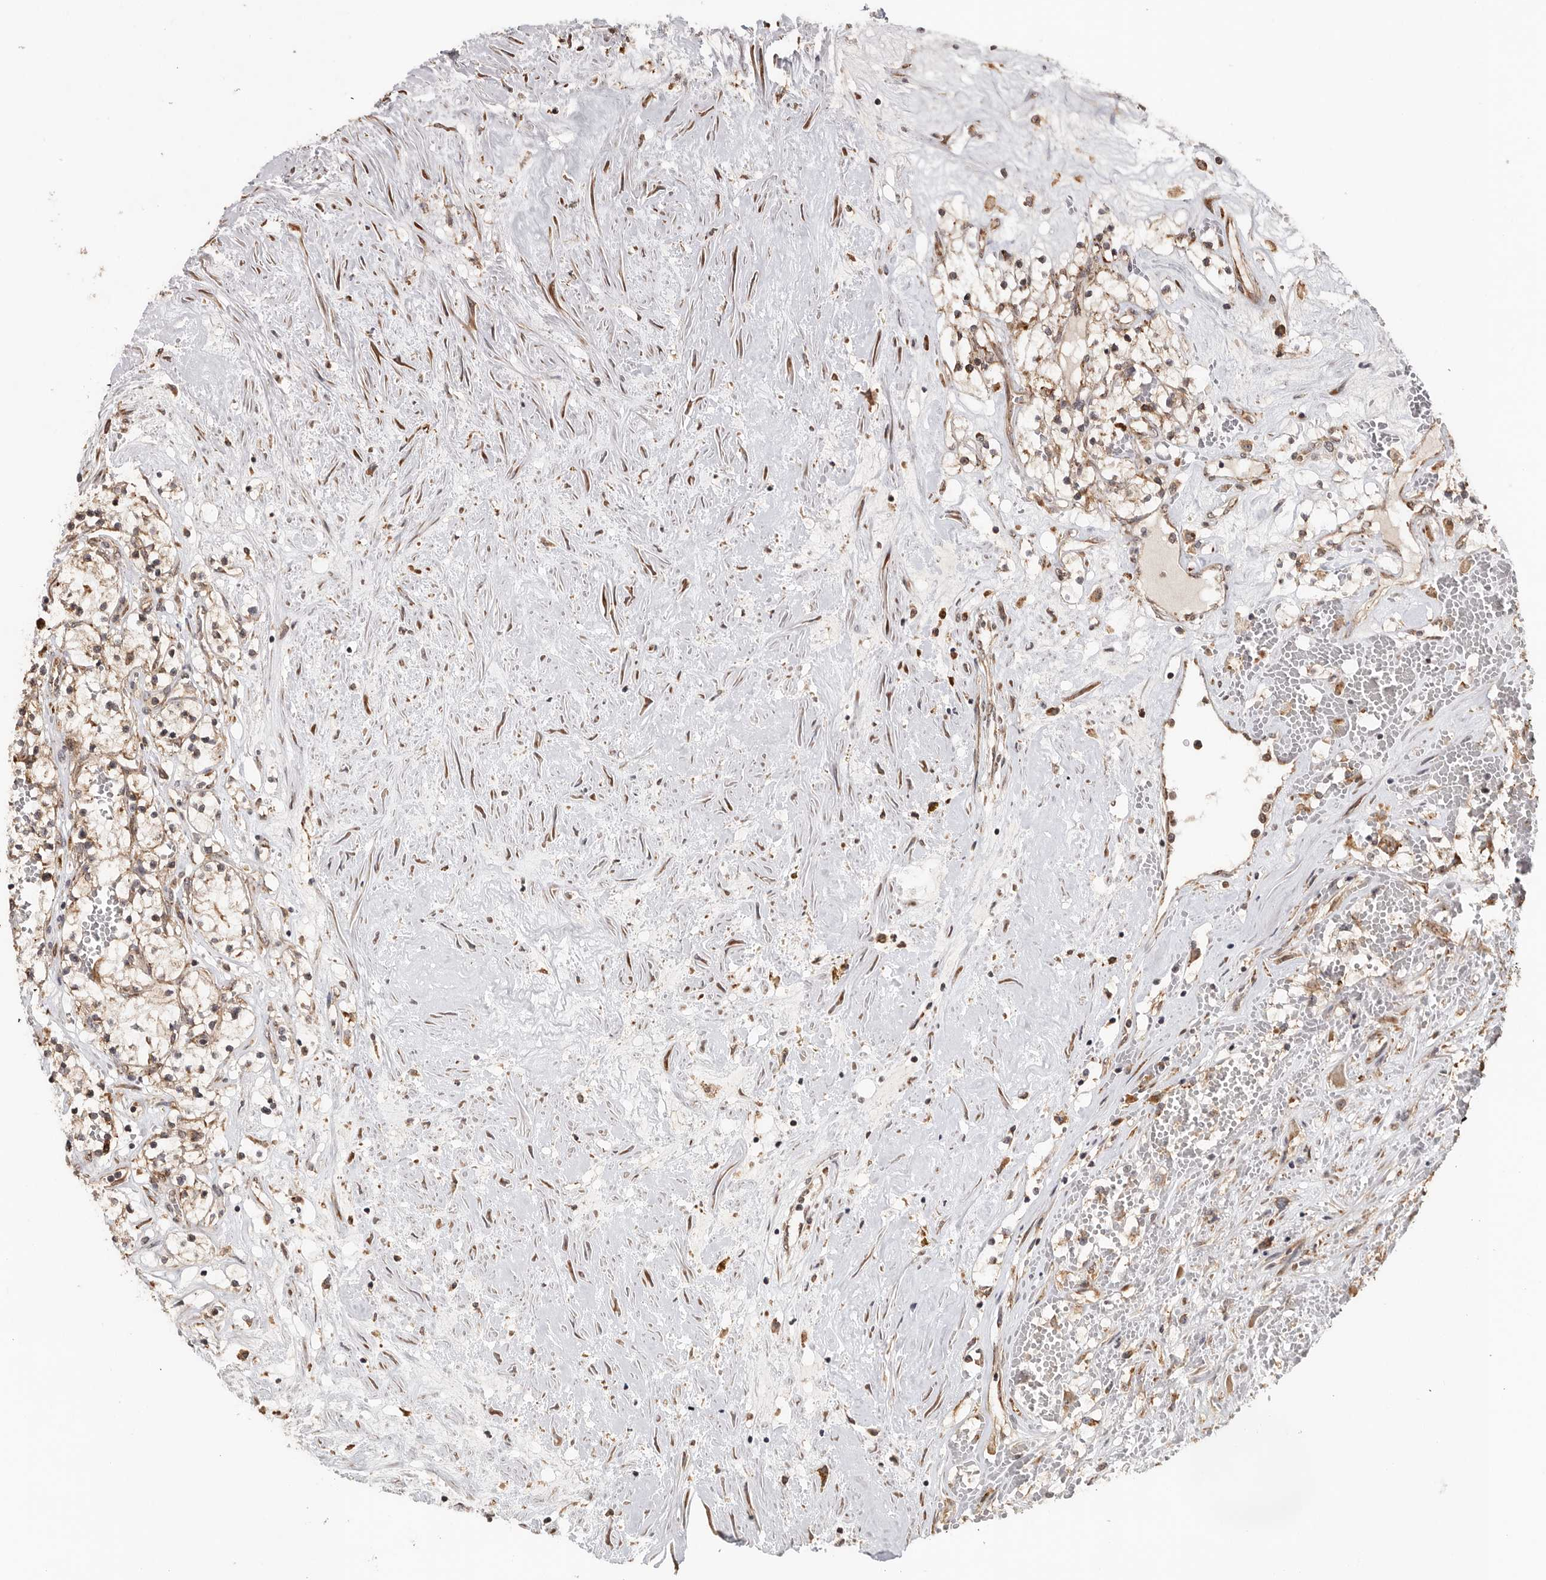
{"staining": {"intensity": "weak", "quantity": ">75%", "location": "cytoplasmic/membranous"}, "tissue": "renal cancer", "cell_type": "Tumor cells", "image_type": "cancer", "snomed": [{"axis": "morphology", "description": "Normal tissue, NOS"}, {"axis": "morphology", "description": "Adenocarcinoma, NOS"}, {"axis": "topography", "description": "Kidney"}], "caption": "This histopathology image exhibits immunohistochemistry (IHC) staining of human adenocarcinoma (renal), with low weak cytoplasmic/membranous expression in about >75% of tumor cells.", "gene": "ZNF83", "patient": {"sex": "male", "age": 68}}